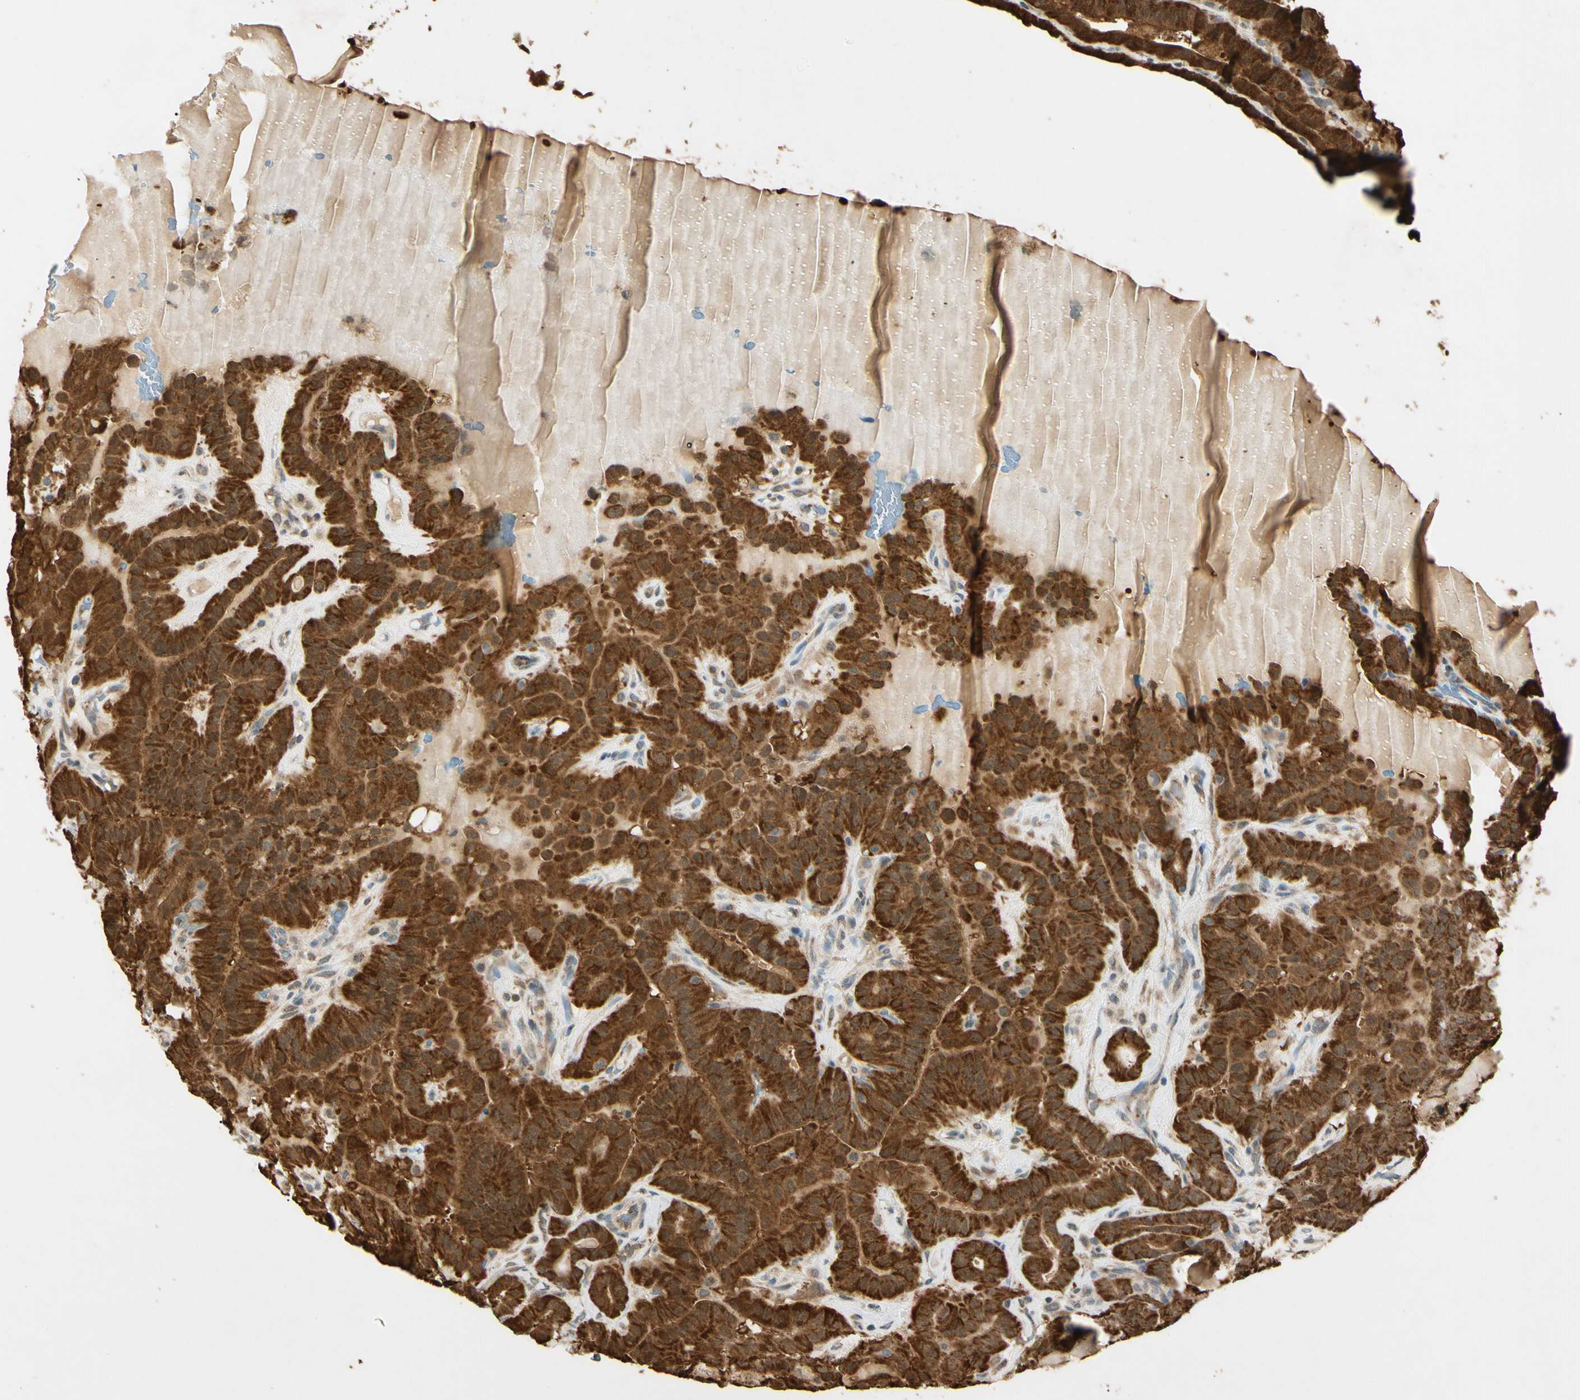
{"staining": {"intensity": "strong", "quantity": ">75%", "location": "cytoplasmic/membranous,nuclear"}, "tissue": "thyroid cancer", "cell_type": "Tumor cells", "image_type": "cancer", "snomed": [{"axis": "morphology", "description": "Papillary adenocarcinoma, NOS"}, {"axis": "topography", "description": "Thyroid gland"}], "caption": "Strong cytoplasmic/membranous and nuclear expression for a protein is present in approximately >75% of tumor cells of papillary adenocarcinoma (thyroid) using immunohistochemistry (IHC).", "gene": "PRDX5", "patient": {"sex": "male", "age": 77}}